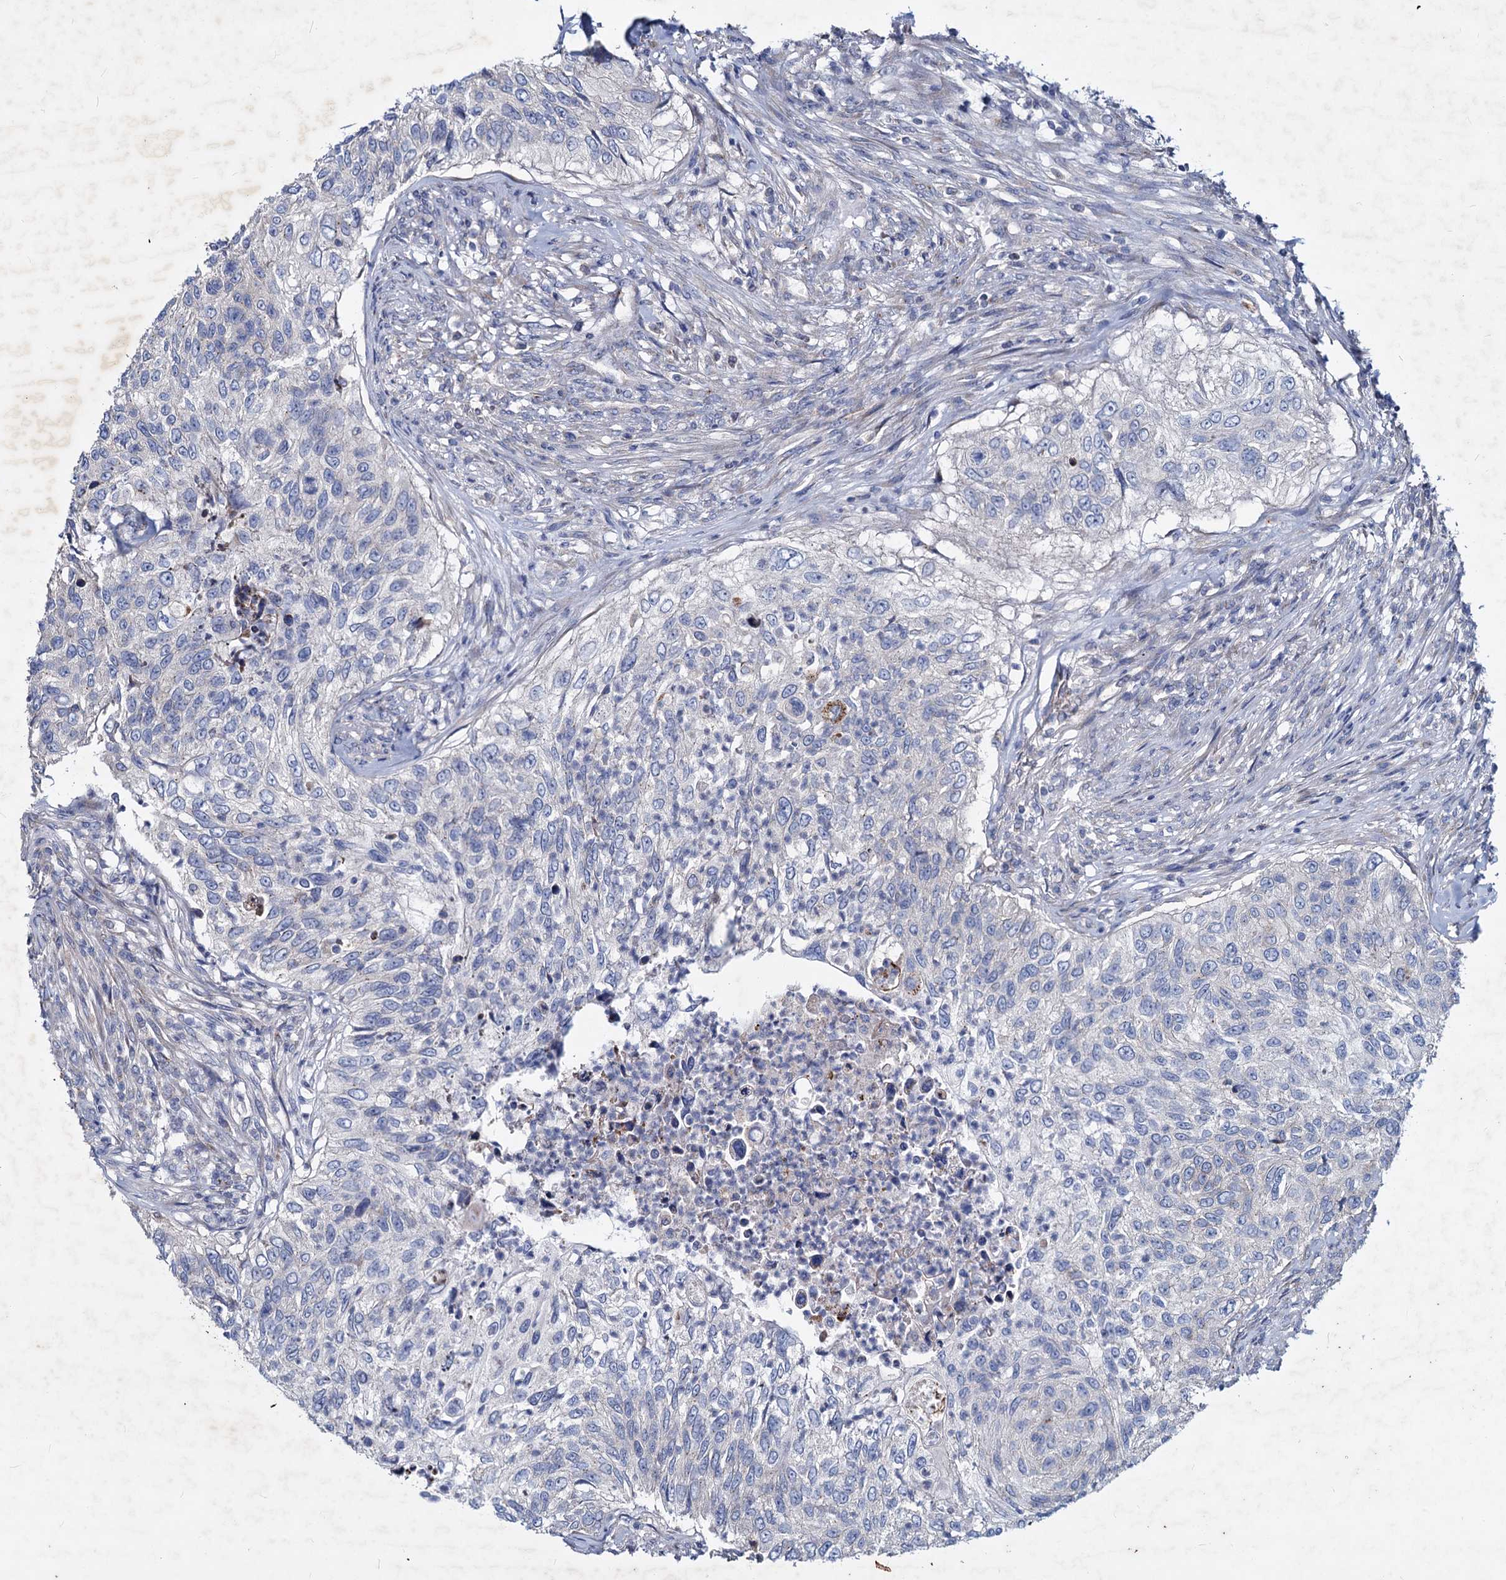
{"staining": {"intensity": "negative", "quantity": "none", "location": "none"}, "tissue": "urothelial cancer", "cell_type": "Tumor cells", "image_type": "cancer", "snomed": [{"axis": "morphology", "description": "Urothelial carcinoma, High grade"}, {"axis": "topography", "description": "Urinary bladder"}], "caption": "The photomicrograph reveals no staining of tumor cells in urothelial cancer. (DAB immunohistochemistry visualized using brightfield microscopy, high magnification).", "gene": "AGBL4", "patient": {"sex": "female", "age": 60}}